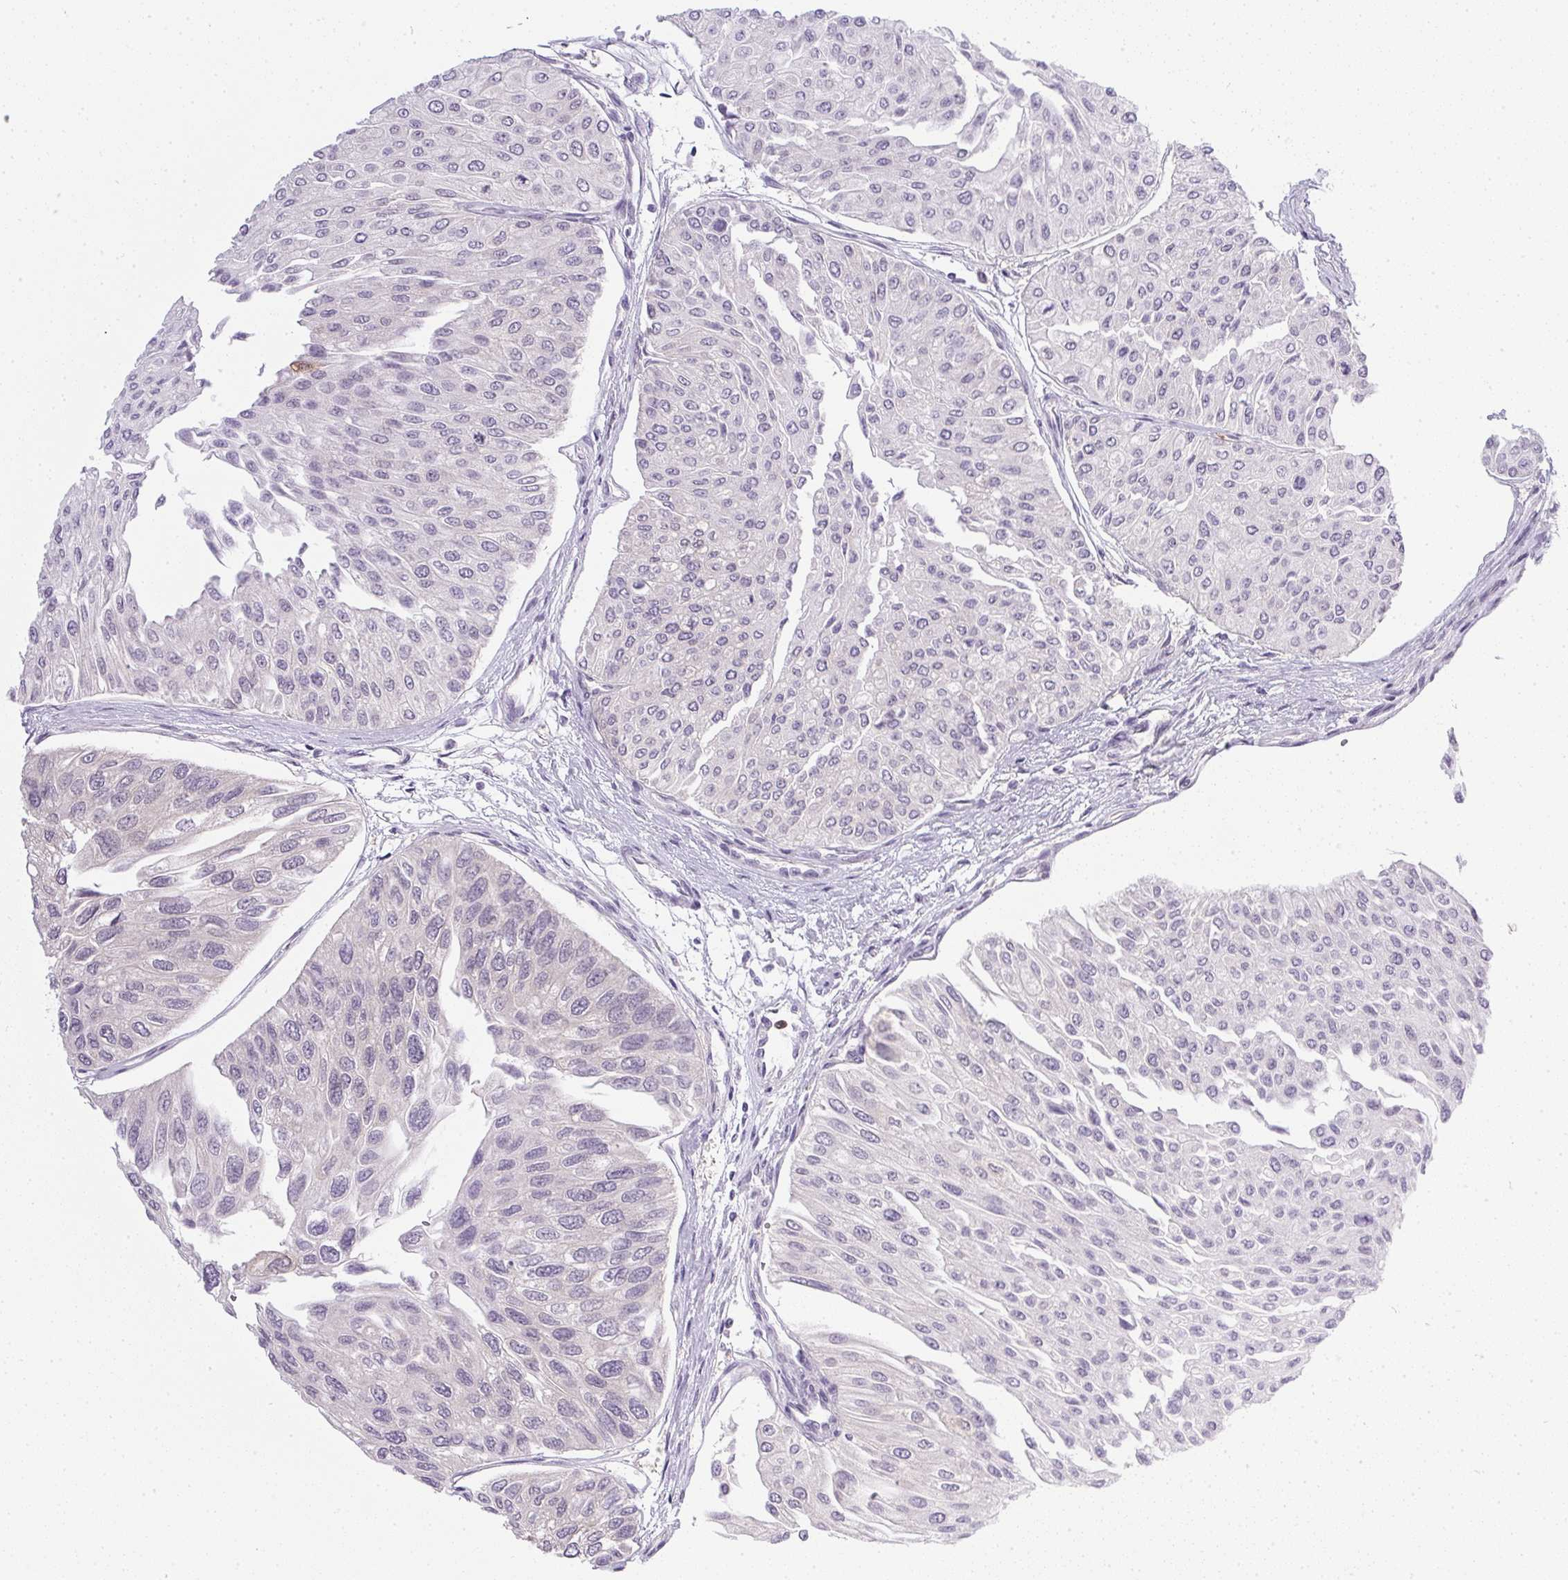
{"staining": {"intensity": "negative", "quantity": "none", "location": "none"}, "tissue": "urothelial cancer", "cell_type": "Tumor cells", "image_type": "cancer", "snomed": [{"axis": "morphology", "description": "Urothelial carcinoma, NOS"}, {"axis": "topography", "description": "Urinary bladder"}], "caption": "Immunohistochemical staining of human urothelial cancer displays no significant staining in tumor cells.", "gene": "DNAJC5G", "patient": {"sex": "male", "age": 67}}